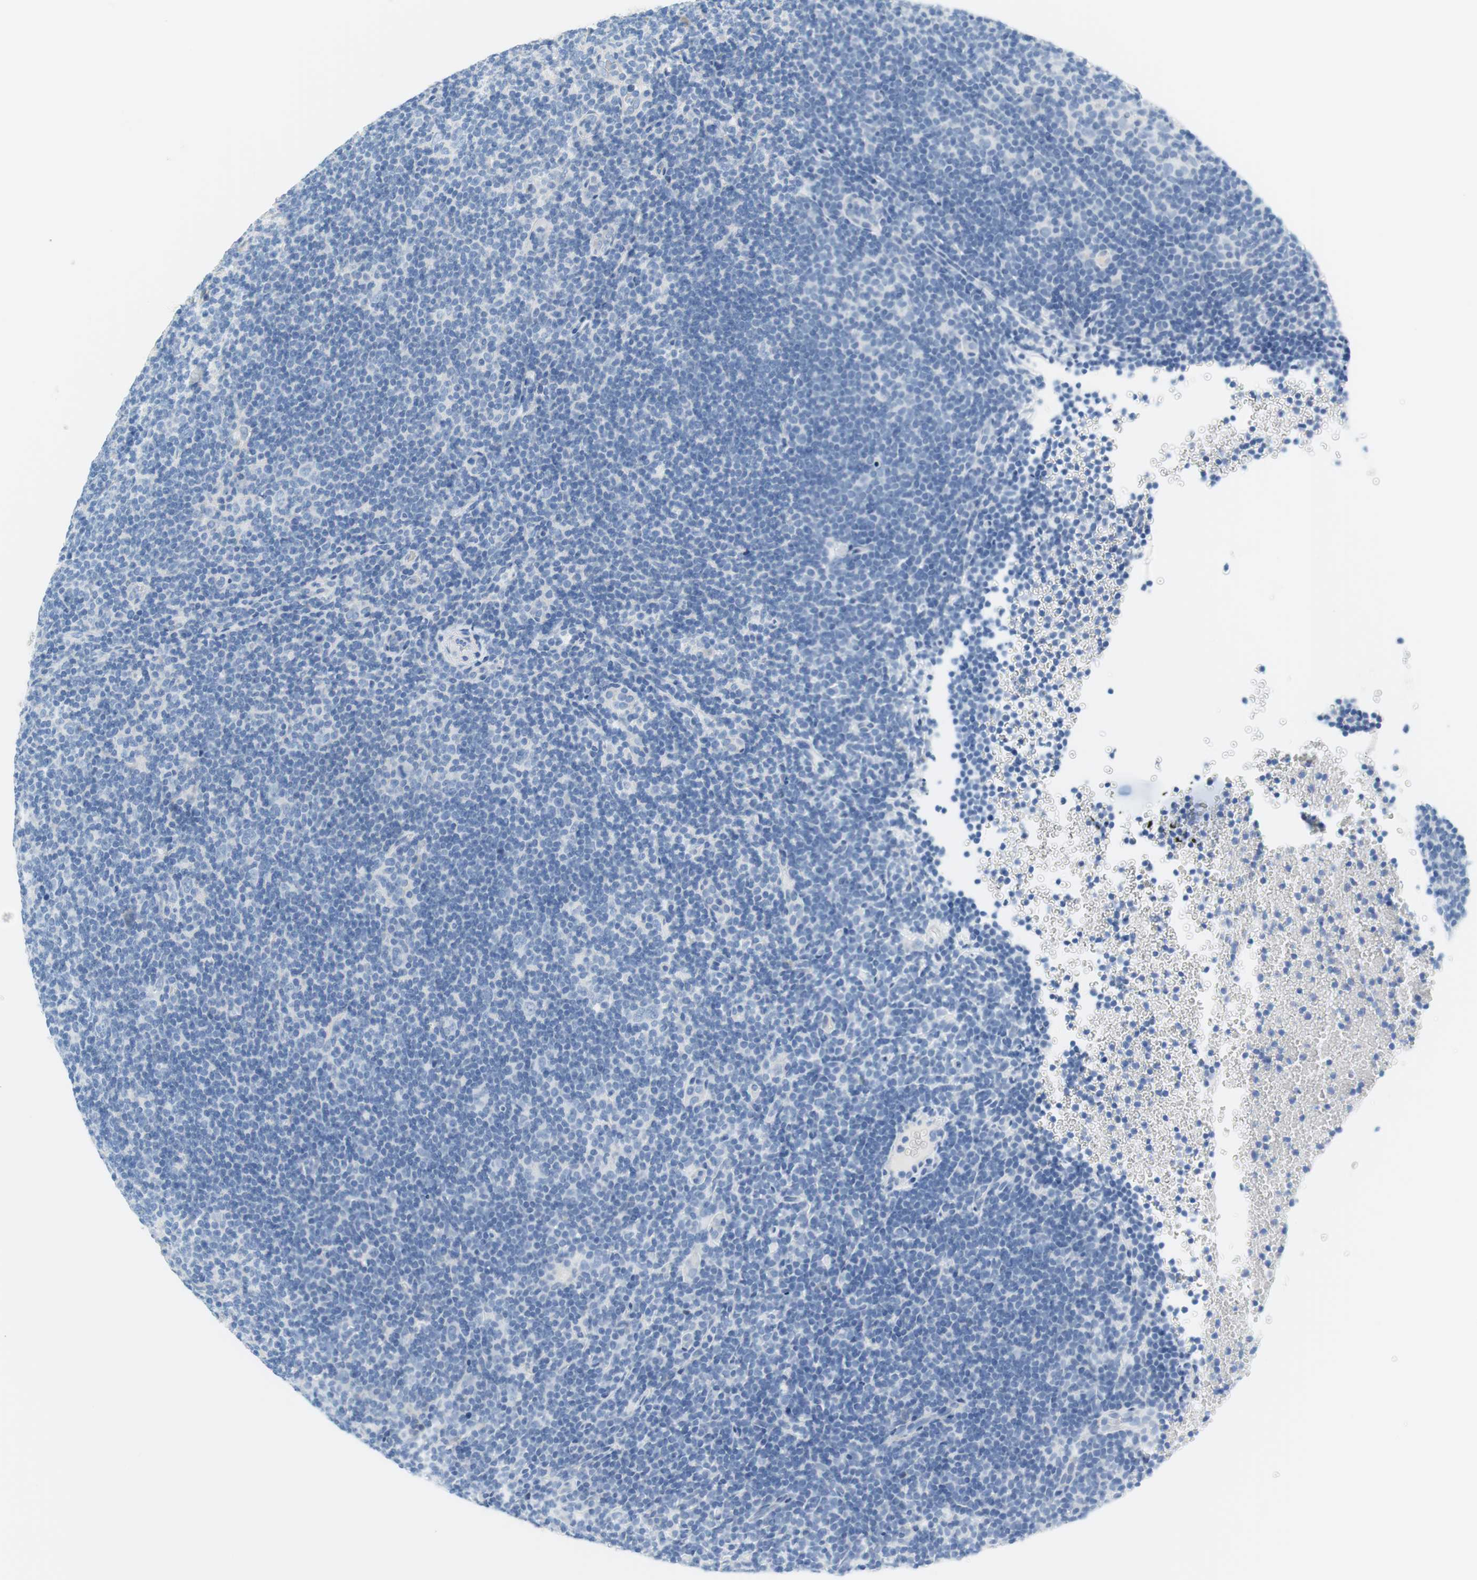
{"staining": {"intensity": "negative", "quantity": "none", "location": "none"}, "tissue": "lymphoma", "cell_type": "Tumor cells", "image_type": "cancer", "snomed": [{"axis": "morphology", "description": "Hodgkin's disease, NOS"}, {"axis": "topography", "description": "Lymph node"}], "caption": "A histopathology image of human lymphoma is negative for staining in tumor cells. Brightfield microscopy of immunohistochemistry stained with DAB (brown) and hematoxylin (blue), captured at high magnification.", "gene": "MYH1", "patient": {"sex": "female", "age": 57}}